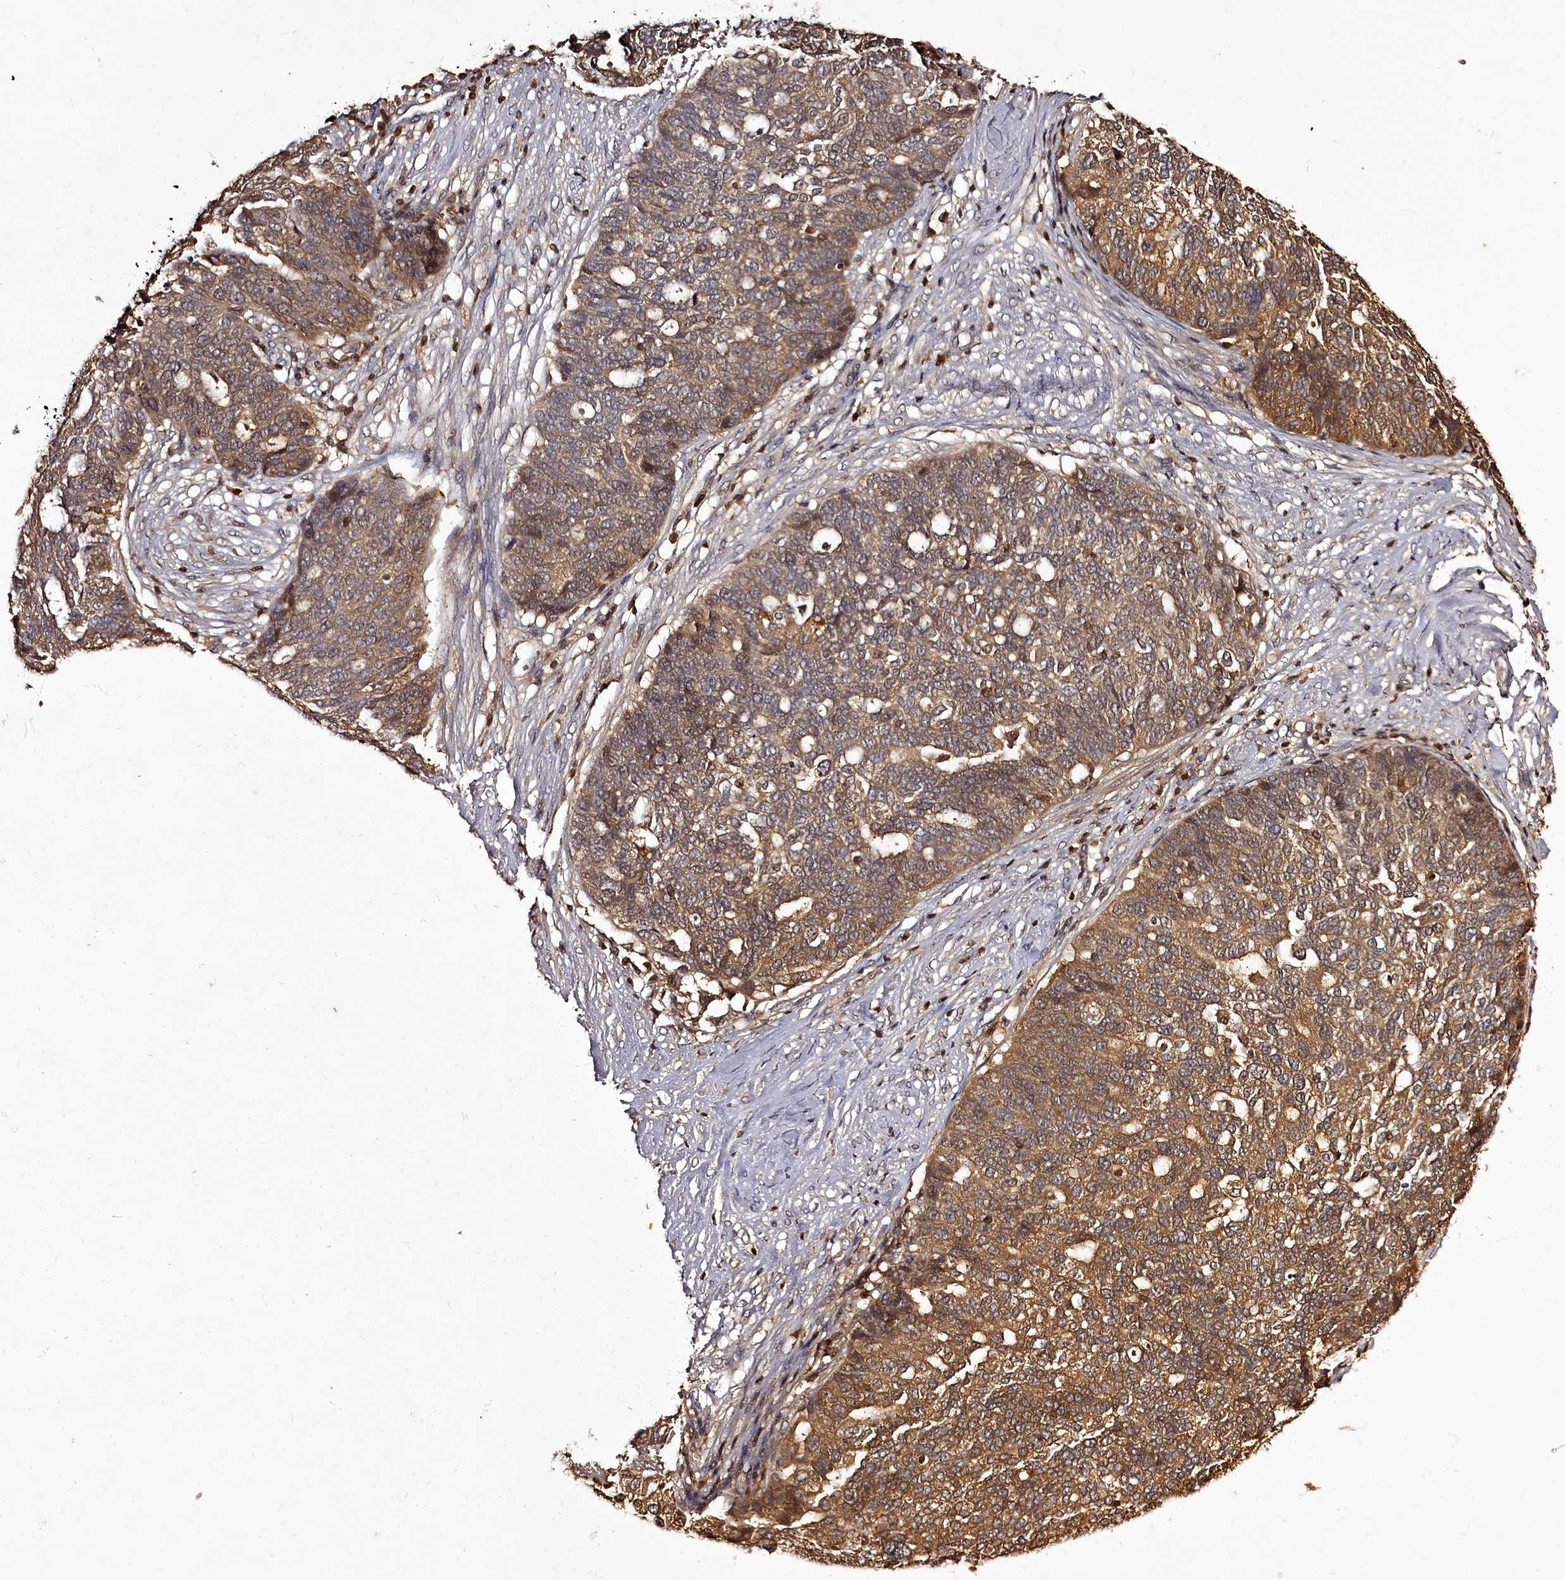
{"staining": {"intensity": "moderate", "quantity": ">75%", "location": "cytoplasmic/membranous"}, "tissue": "ovarian cancer", "cell_type": "Tumor cells", "image_type": "cancer", "snomed": [{"axis": "morphology", "description": "Cystadenocarcinoma, serous, NOS"}, {"axis": "topography", "description": "Ovary"}], "caption": "A high-resolution image shows immunohistochemistry (IHC) staining of ovarian cancer (serous cystadenocarcinoma), which shows moderate cytoplasmic/membranous expression in about >75% of tumor cells. (DAB (3,3'-diaminobenzidine) IHC with brightfield microscopy, high magnification).", "gene": "NPRL2", "patient": {"sex": "female", "age": 59}}